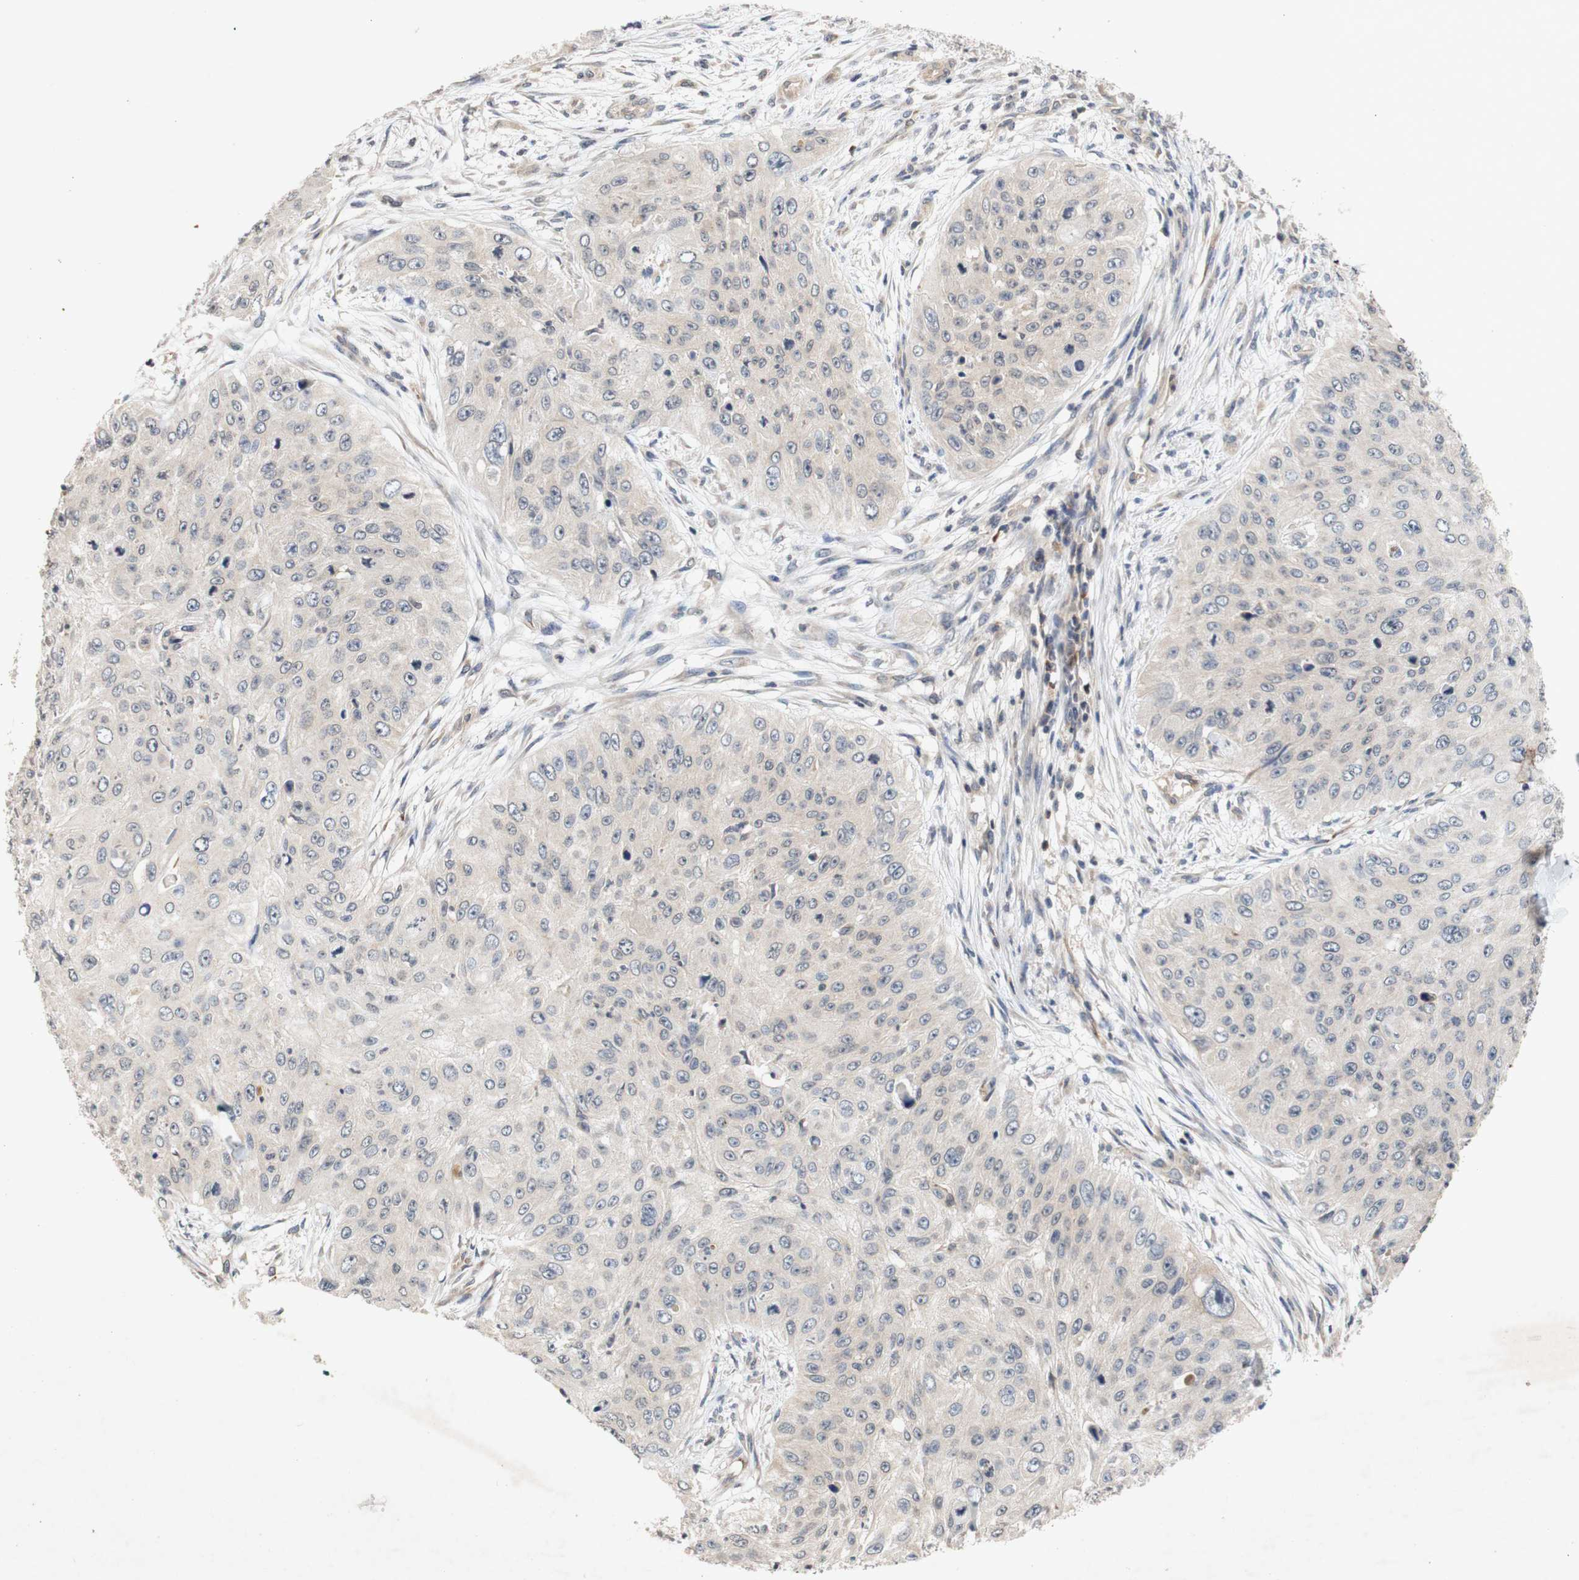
{"staining": {"intensity": "weak", "quantity": ">75%", "location": "cytoplasmic/membranous"}, "tissue": "skin cancer", "cell_type": "Tumor cells", "image_type": "cancer", "snomed": [{"axis": "morphology", "description": "Squamous cell carcinoma, NOS"}, {"axis": "topography", "description": "Skin"}], "caption": "A high-resolution micrograph shows immunohistochemistry (IHC) staining of skin squamous cell carcinoma, which shows weak cytoplasmic/membranous expression in about >75% of tumor cells.", "gene": "PIN1", "patient": {"sex": "female", "age": 80}}